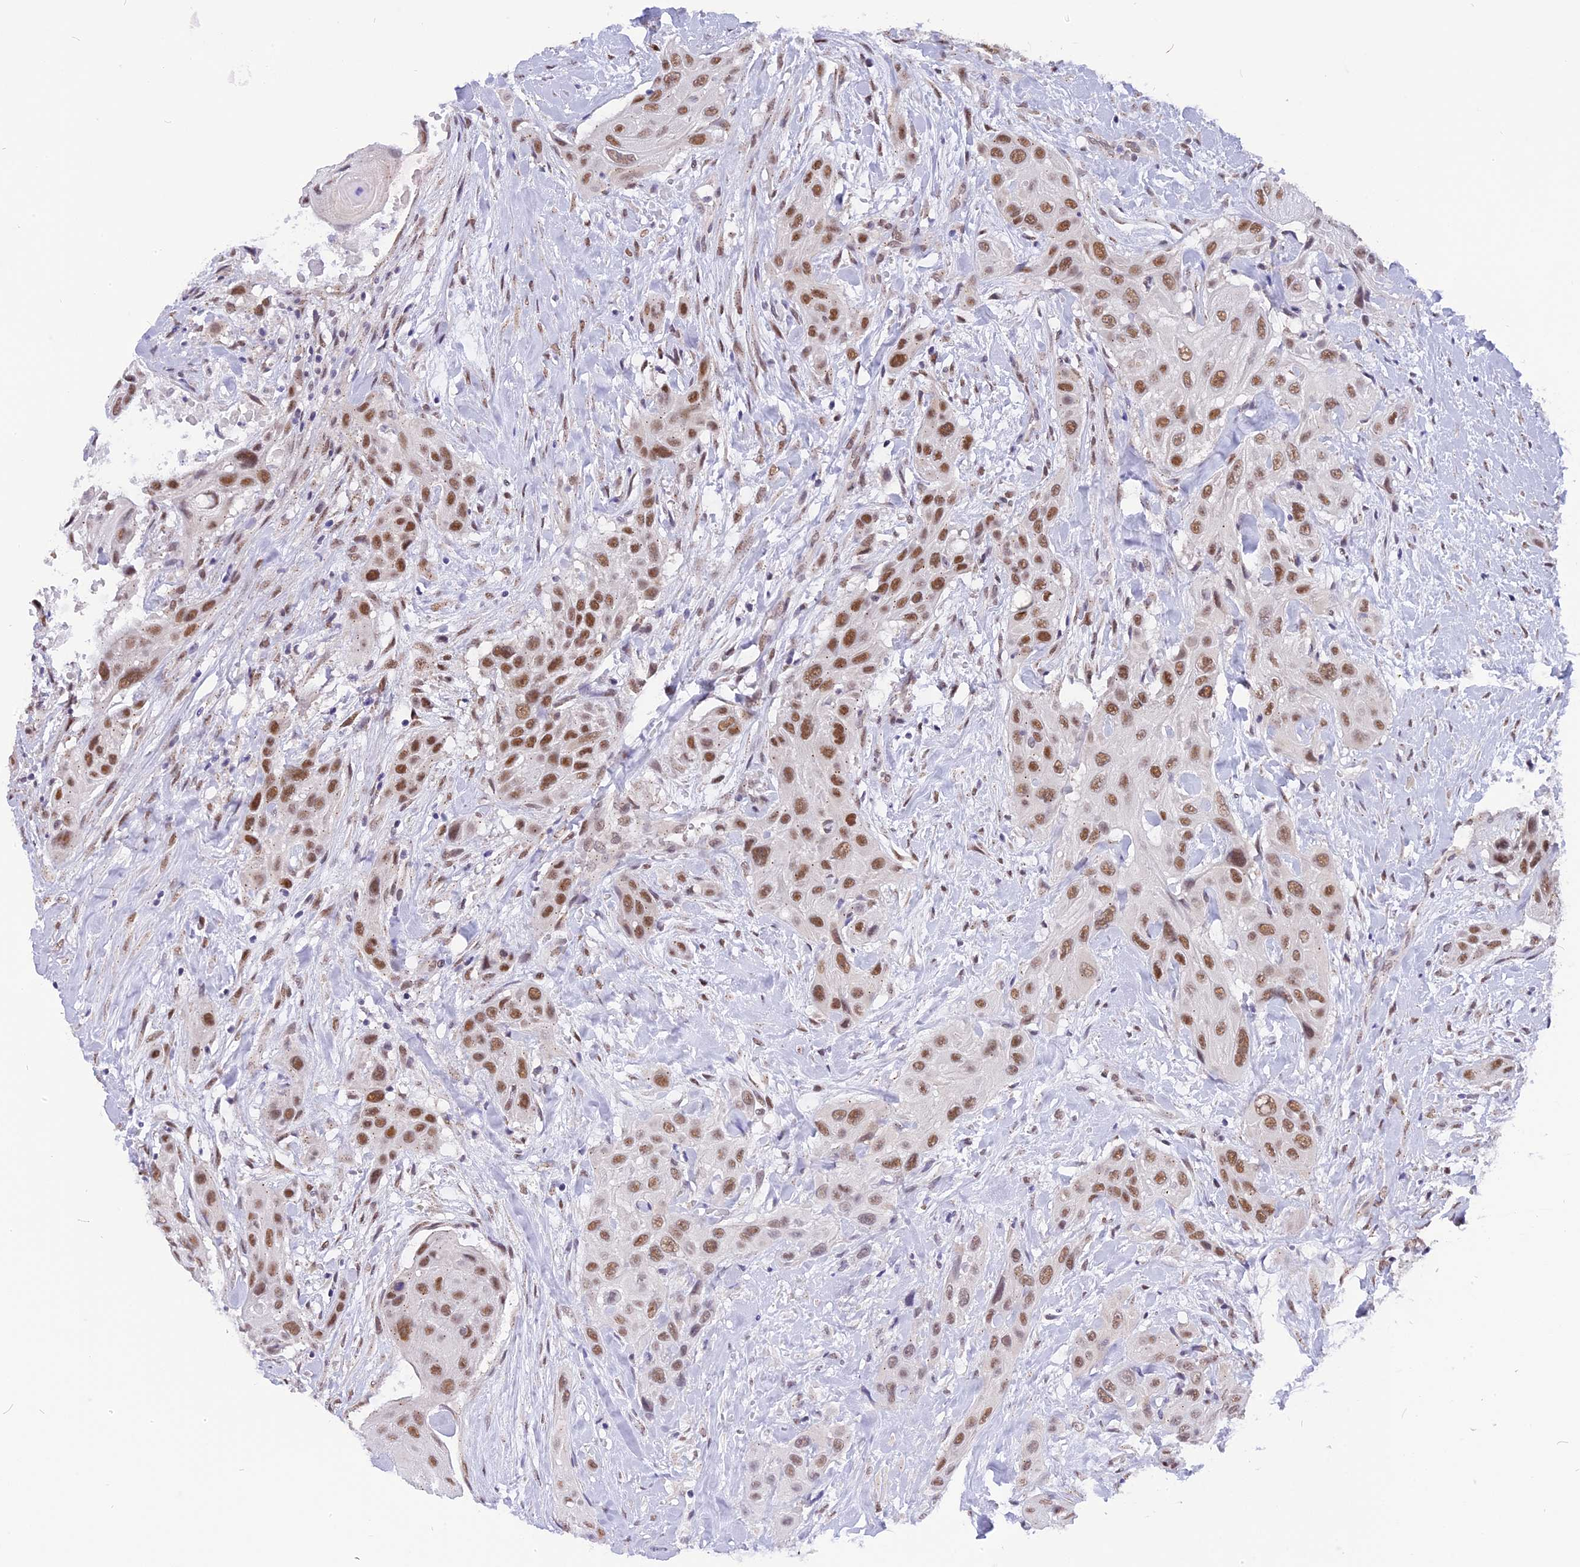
{"staining": {"intensity": "moderate", "quantity": ">75%", "location": "nuclear"}, "tissue": "head and neck cancer", "cell_type": "Tumor cells", "image_type": "cancer", "snomed": [{"axis": "morphology", "description": "Squamous cell carcinoma, NOS"}, {"axis": "topography", "description": "Head-Neck"}], "caption": "Tumor cells demonstrate medium levels of moderate nuclear positivity in about >75% of cells in human head and neck cancer (squamous cell carcinoma). (DAB (3,3'-diaminobenzidine) IHC with brightfield microscopy, high magnification).", "gene": "IRF2BP1", "patient": {"sex": "male", "age": 81}}